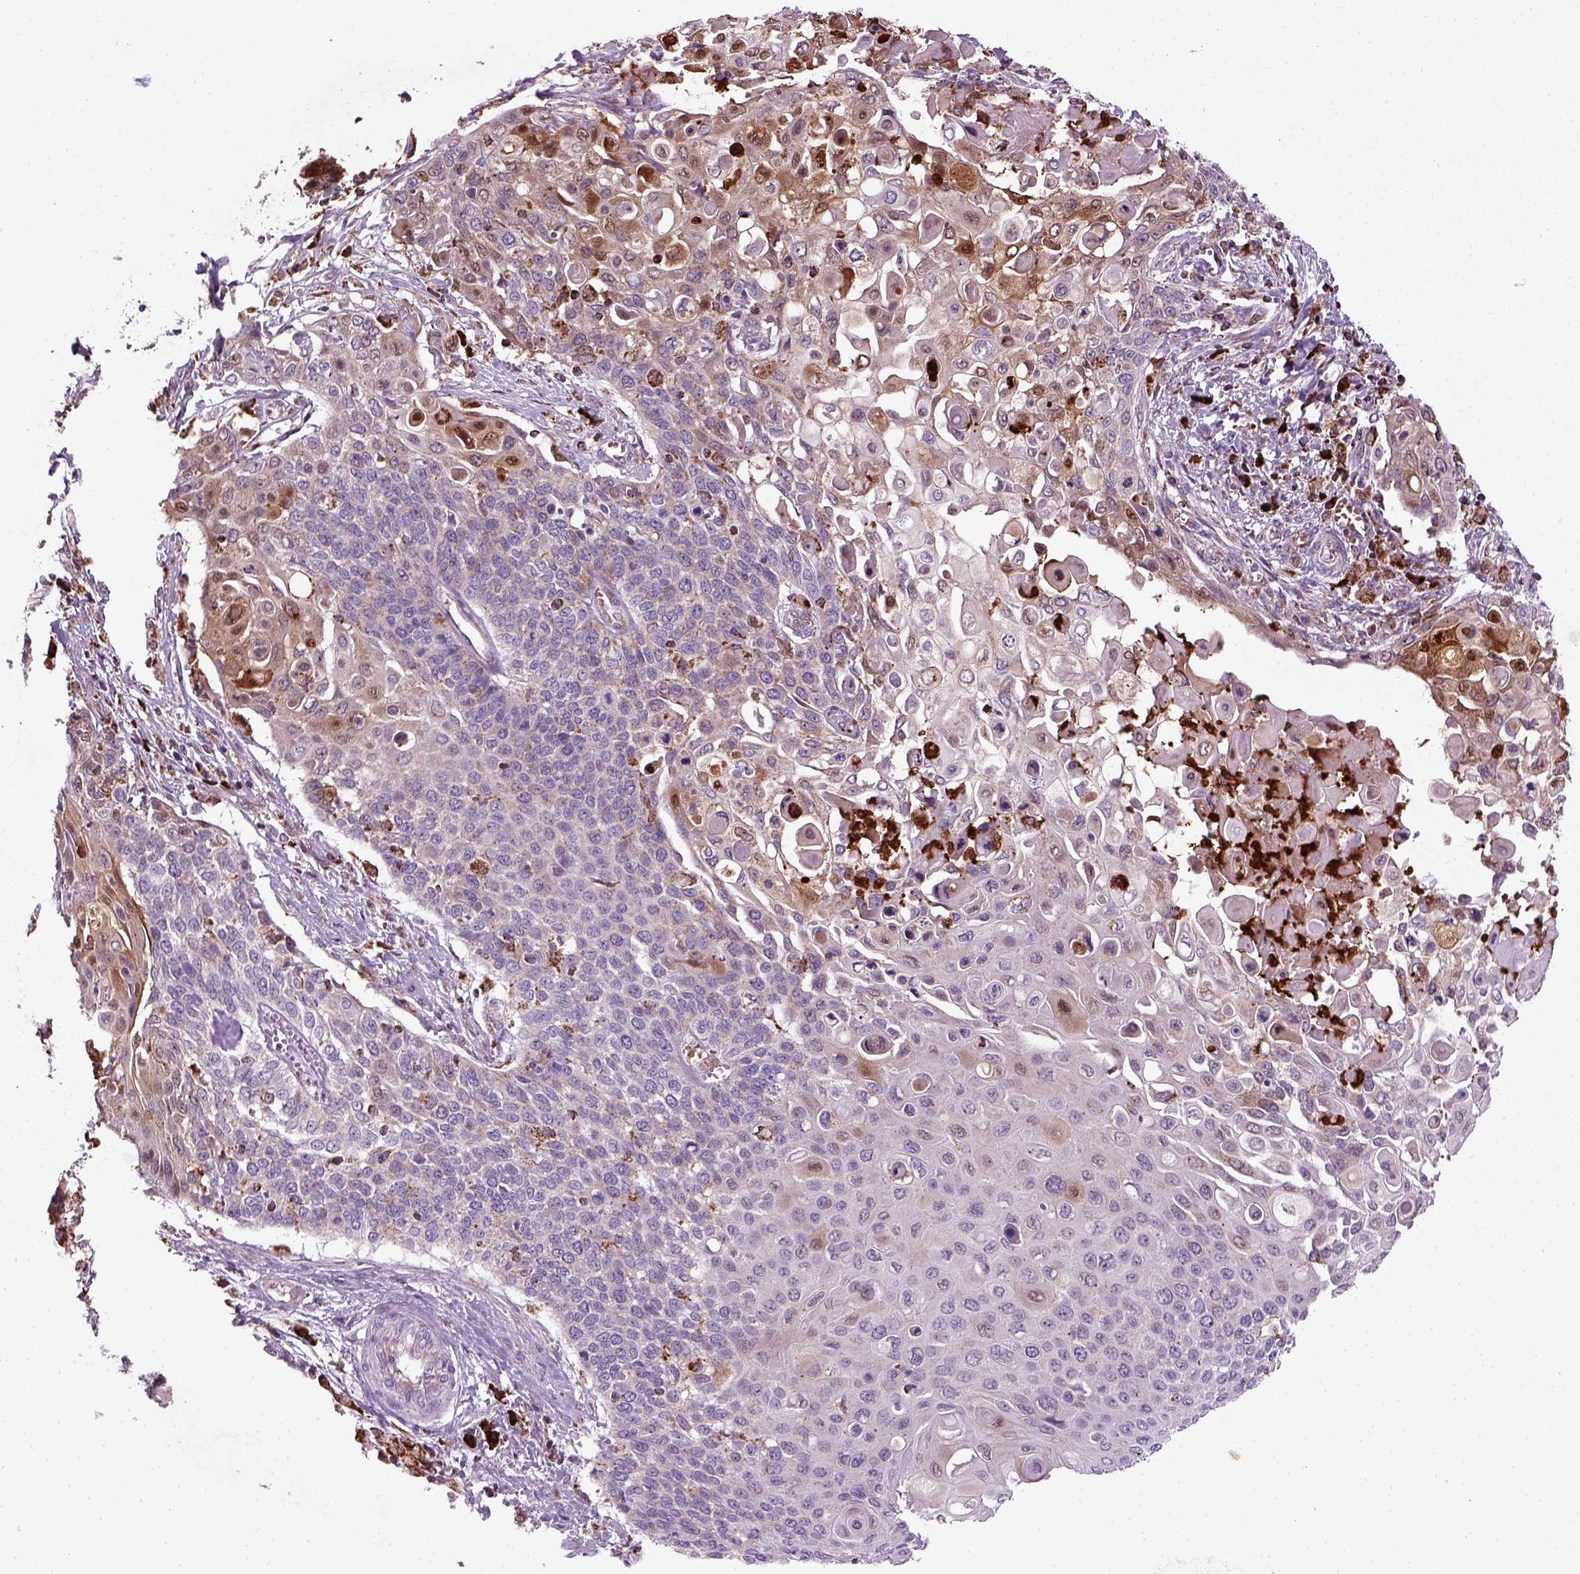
{"staining": {"intensity": "negative", "quantity": "none", "location": "none"}, "tissue": "cervical cancer", "cell_type": "Tumor cells", "image_type": "cancer", "snomed": [{"axis": "morphology", "description": "Squamous cell carcinoma, NOS"}, {"axis": "topography", "description": "Cervix"}], "caption": "This is an IHC histopathology image of human squamous cell carcinoma (cervical). There is no staining in tumor cells.", "gene": "NUDT16L1", "patient": {"sex": "female", "age": 39}}